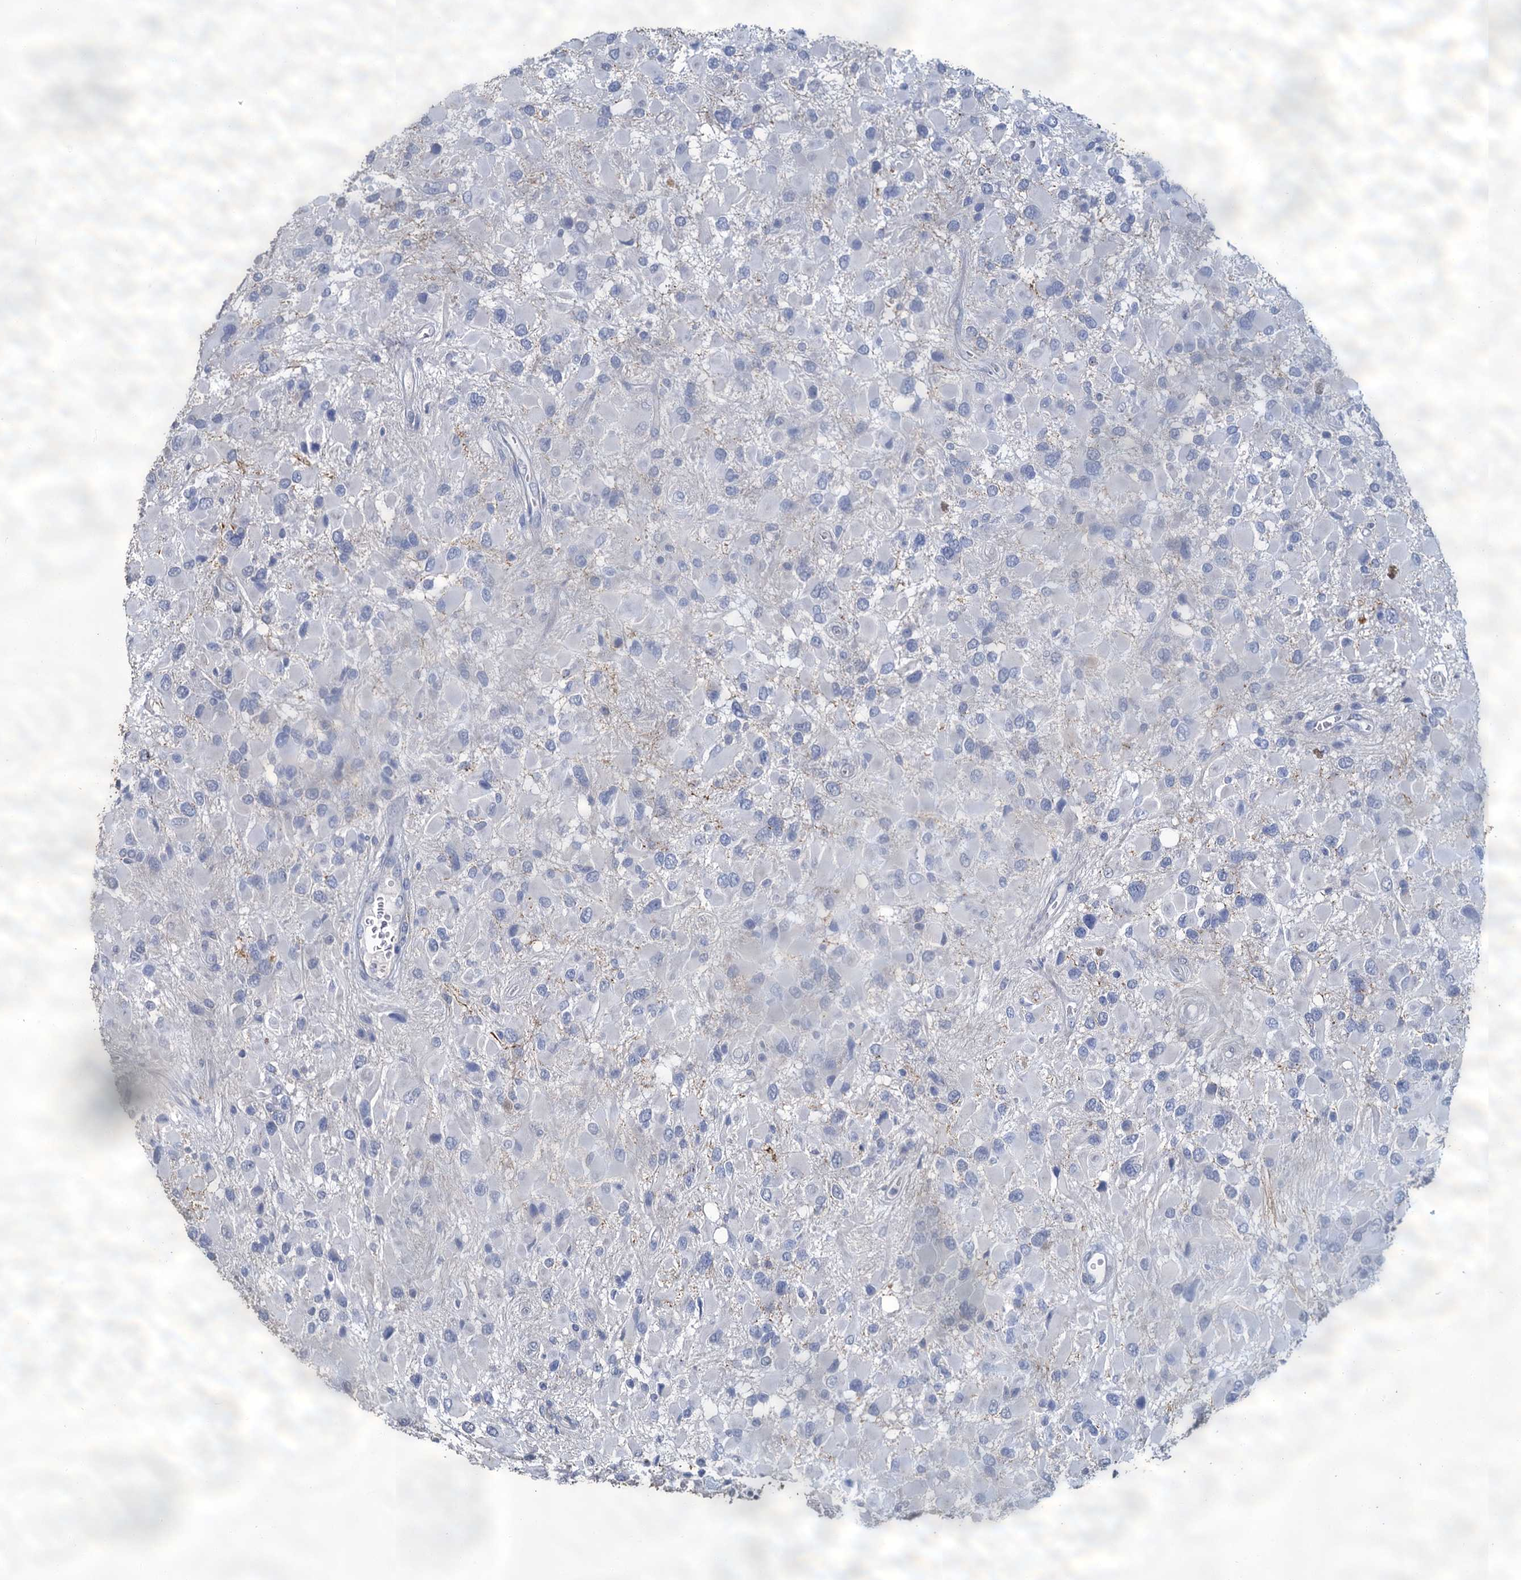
{"staining": {"intensity": "negative", "quantity": "none", "location": "none"}, "tissue": "glioma", "cell_type": "Tumor cells", "image_type": "cancer", "snomed": [{"axis": "morphology", "description": "Glioma, malignant, High grade"}, {"axis": "topography", "description": "Brain"}], "caption": "Glioma was stained to show a protein in brown. There is no significant staining in tumor cells.", "gene": "SNCB", "patient": {"sex": "male", "age": 53}}